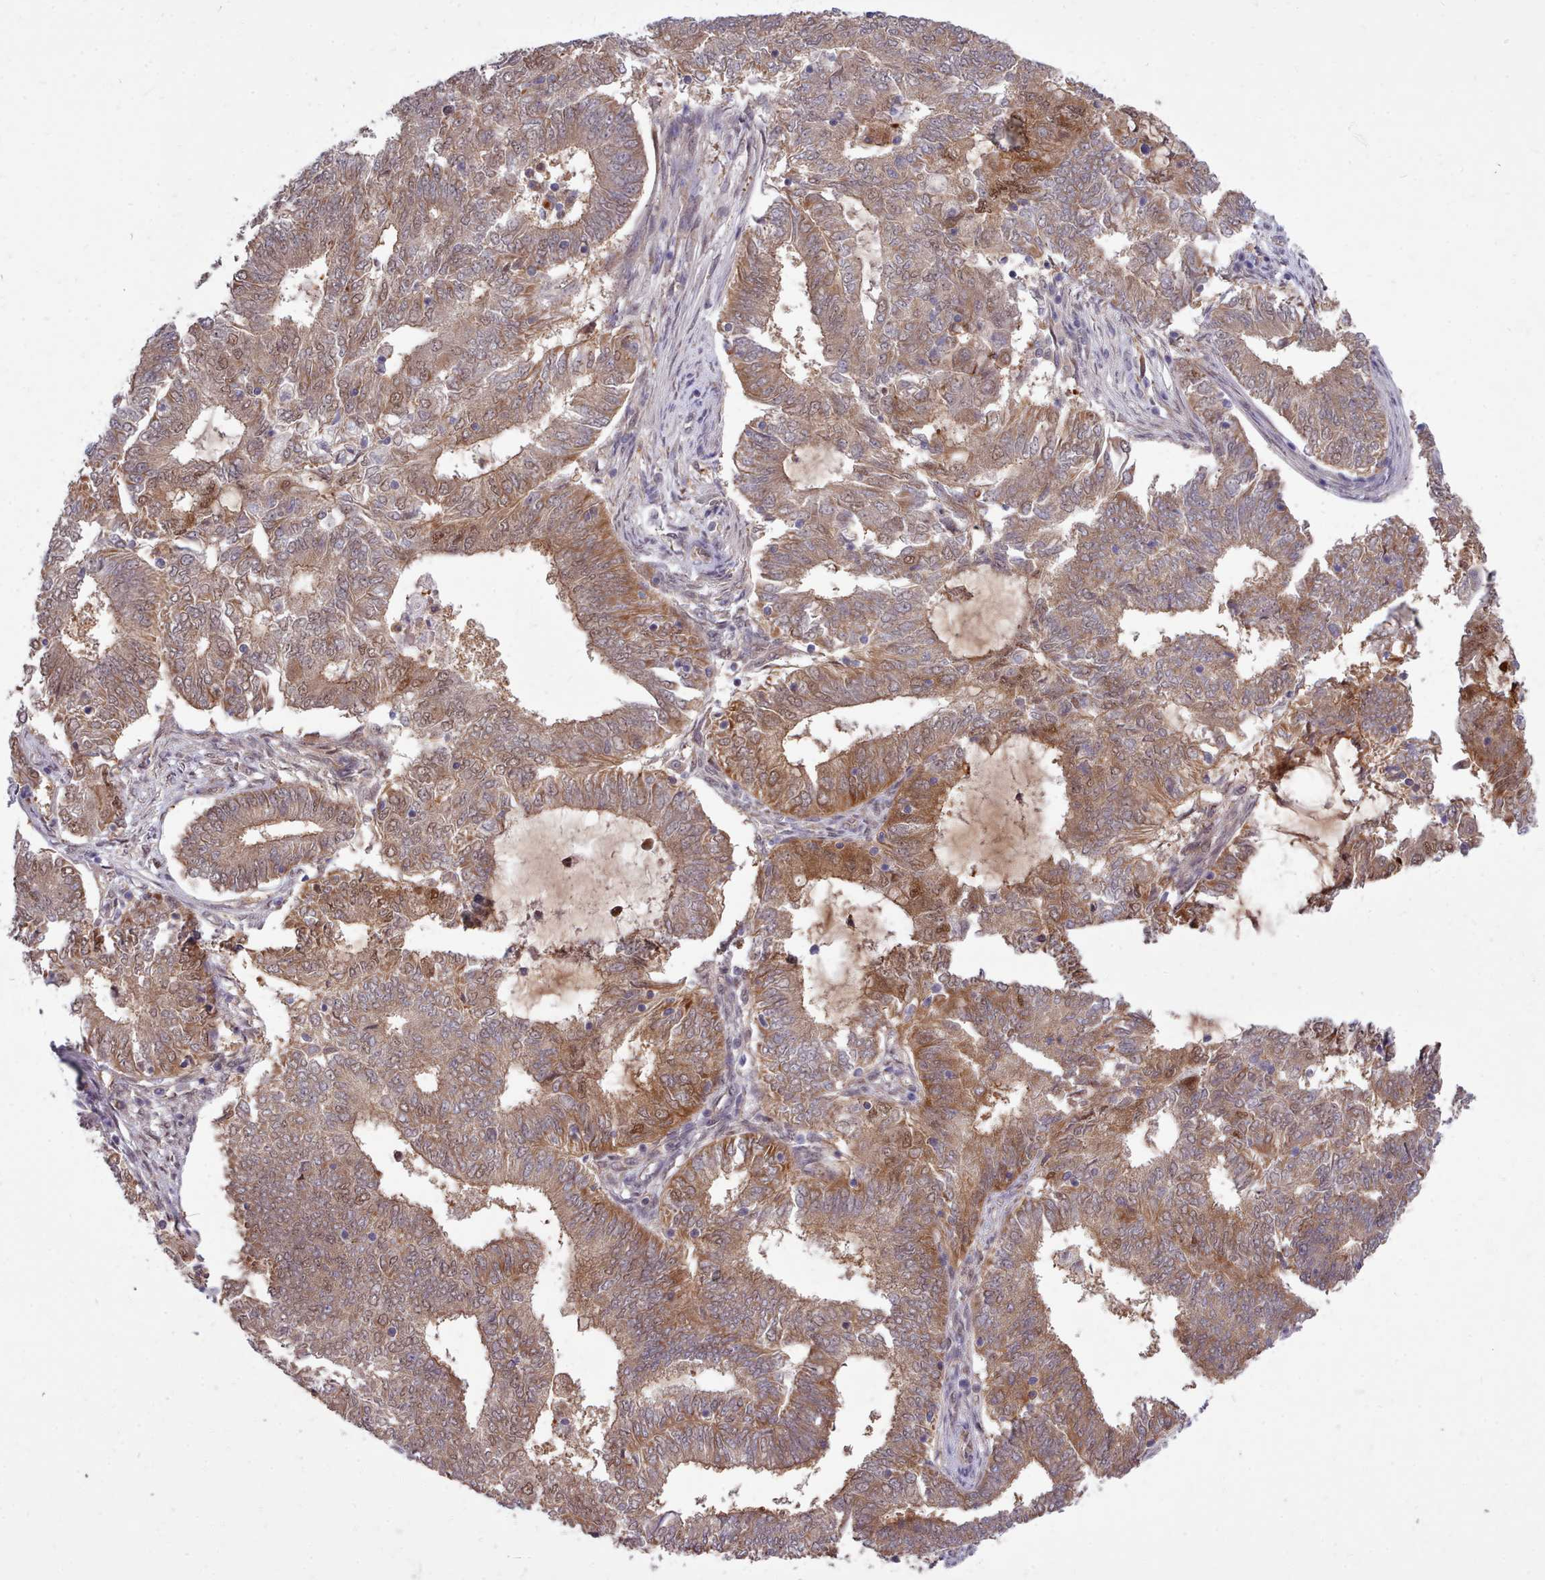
{"staining": {"intensity": "moderate", "quantity": ">75%", "location": "cytoplasmic/membranous,nuclear"}, "tissue": "endometrial cancer", "cell_type": "Tumor cells", "image_type": "cancer", "snomed": [{"axis": "morphology", "description": "Adenocarcinoma, NOS"}, {"axis": "topography", "description": "Endometrium"}], "caption": "High-magnification brightfield microscopy of endometrial cancer (adenocarcinoma) stained with DAB (3,3'-diaminobenzidine) (brown) and counterstained with hematoxylin (blue). tumor cells exhibit moderate cytoplasmic/membranous and nuclear staining is present in about>75% of cells.", "gene": "AHCY", "patient": {"sex": "female", "age": 62}}